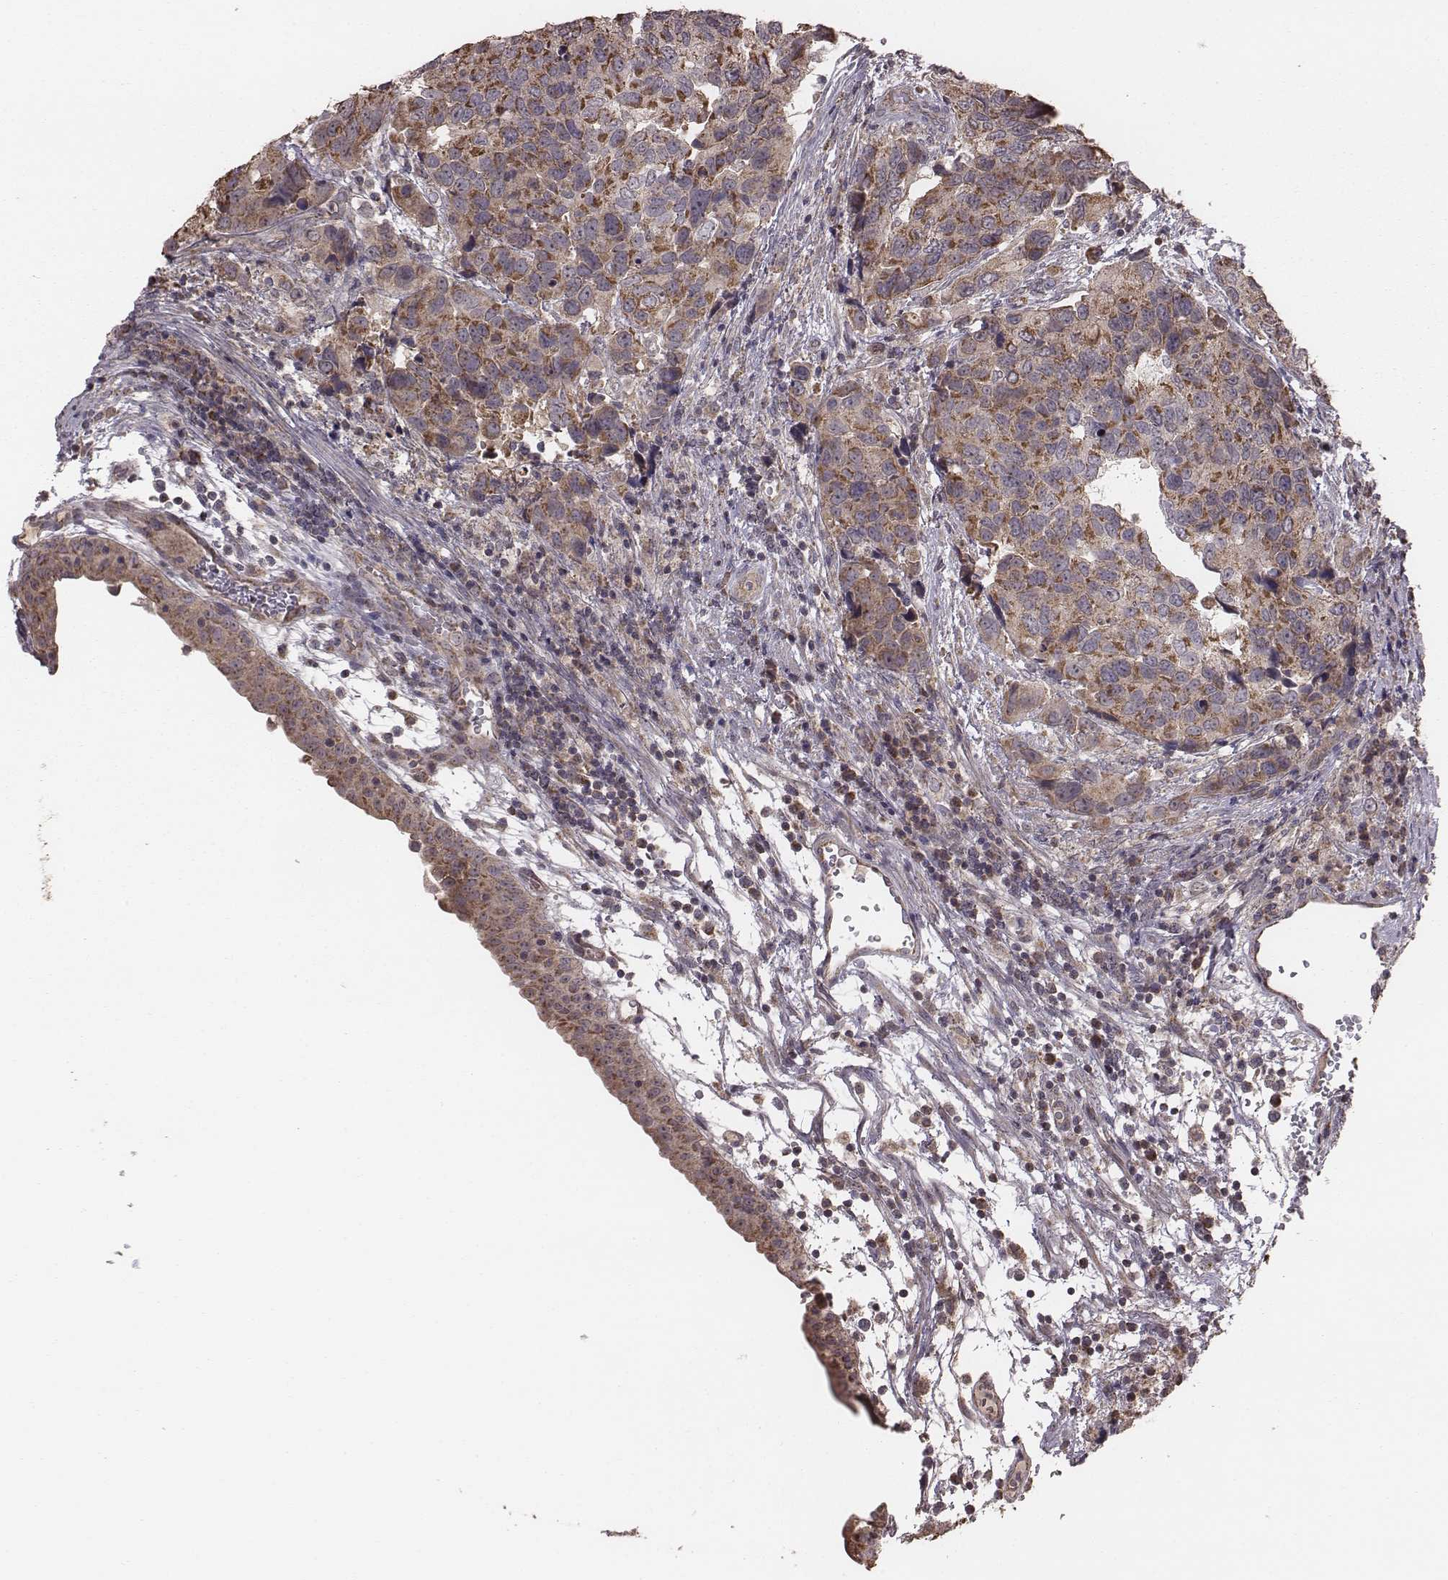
{"staining": {"intensity": "strong", "quantity": ">75%", "location": "cytoplasmic/membranous"}, "tissue": "urothelial cancer", "cell_type": "Tumor cells", "image_type": "cancer", "snomed": [{"axis": "morphology", "description": "Urothelial carcinoma, High grade"}, {"axis": "topography", "description": "Urinary bladder"}], "caption": "High-magnification brightfield microscopy of urothelial cancer stained with DAB (brown) and counterstained with hematoxylin (blue). tumor cells exhibit strong cytoplasmic/membranous expression is identified in about>75% of cells.", "gene": "PDCD2L", "patient": {"sex": "male", "age": 60}}